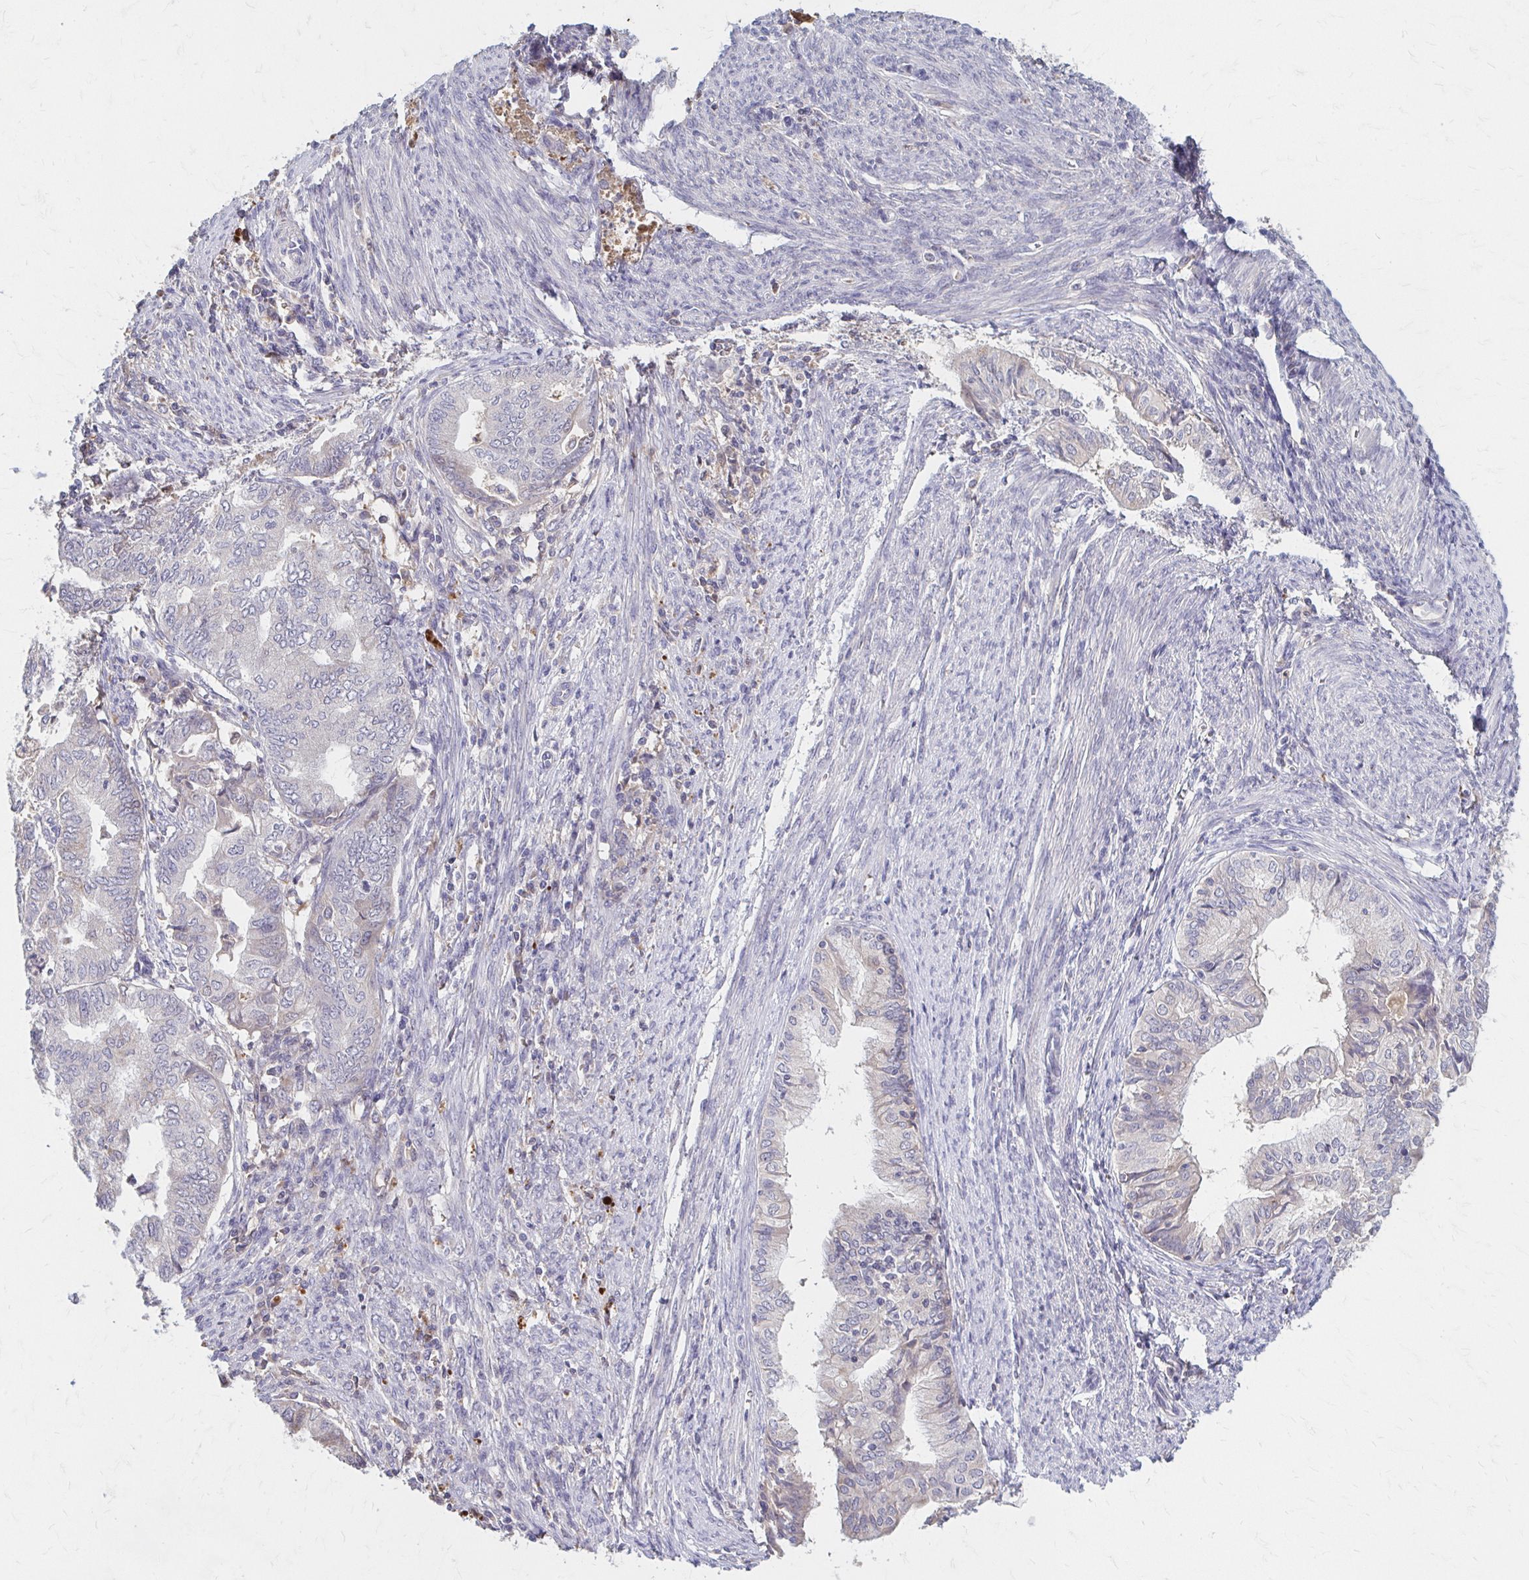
{"staining": {"intensity": "moderate", "quantity": "<25%", "location": "cytoplasmic/membranous"}, "tissue": "endometrial cancer", "cell_type": "Tumor cells", "image_type": "cancer", "snomed": [{"axis": "morphology", "description": "Adenocarcinoma, NOS"}, {"axis": "topography", "description": "Endometrium"}], "caption": "Approximately <25% of tumor cells in human endometrial cancer reveal moderate cytoplasmic/membranous protein staining as visualized by brown immunohistochemical staining.", "gene": "HMGCS2", "patient": {"sex": "female", "age": 79}}